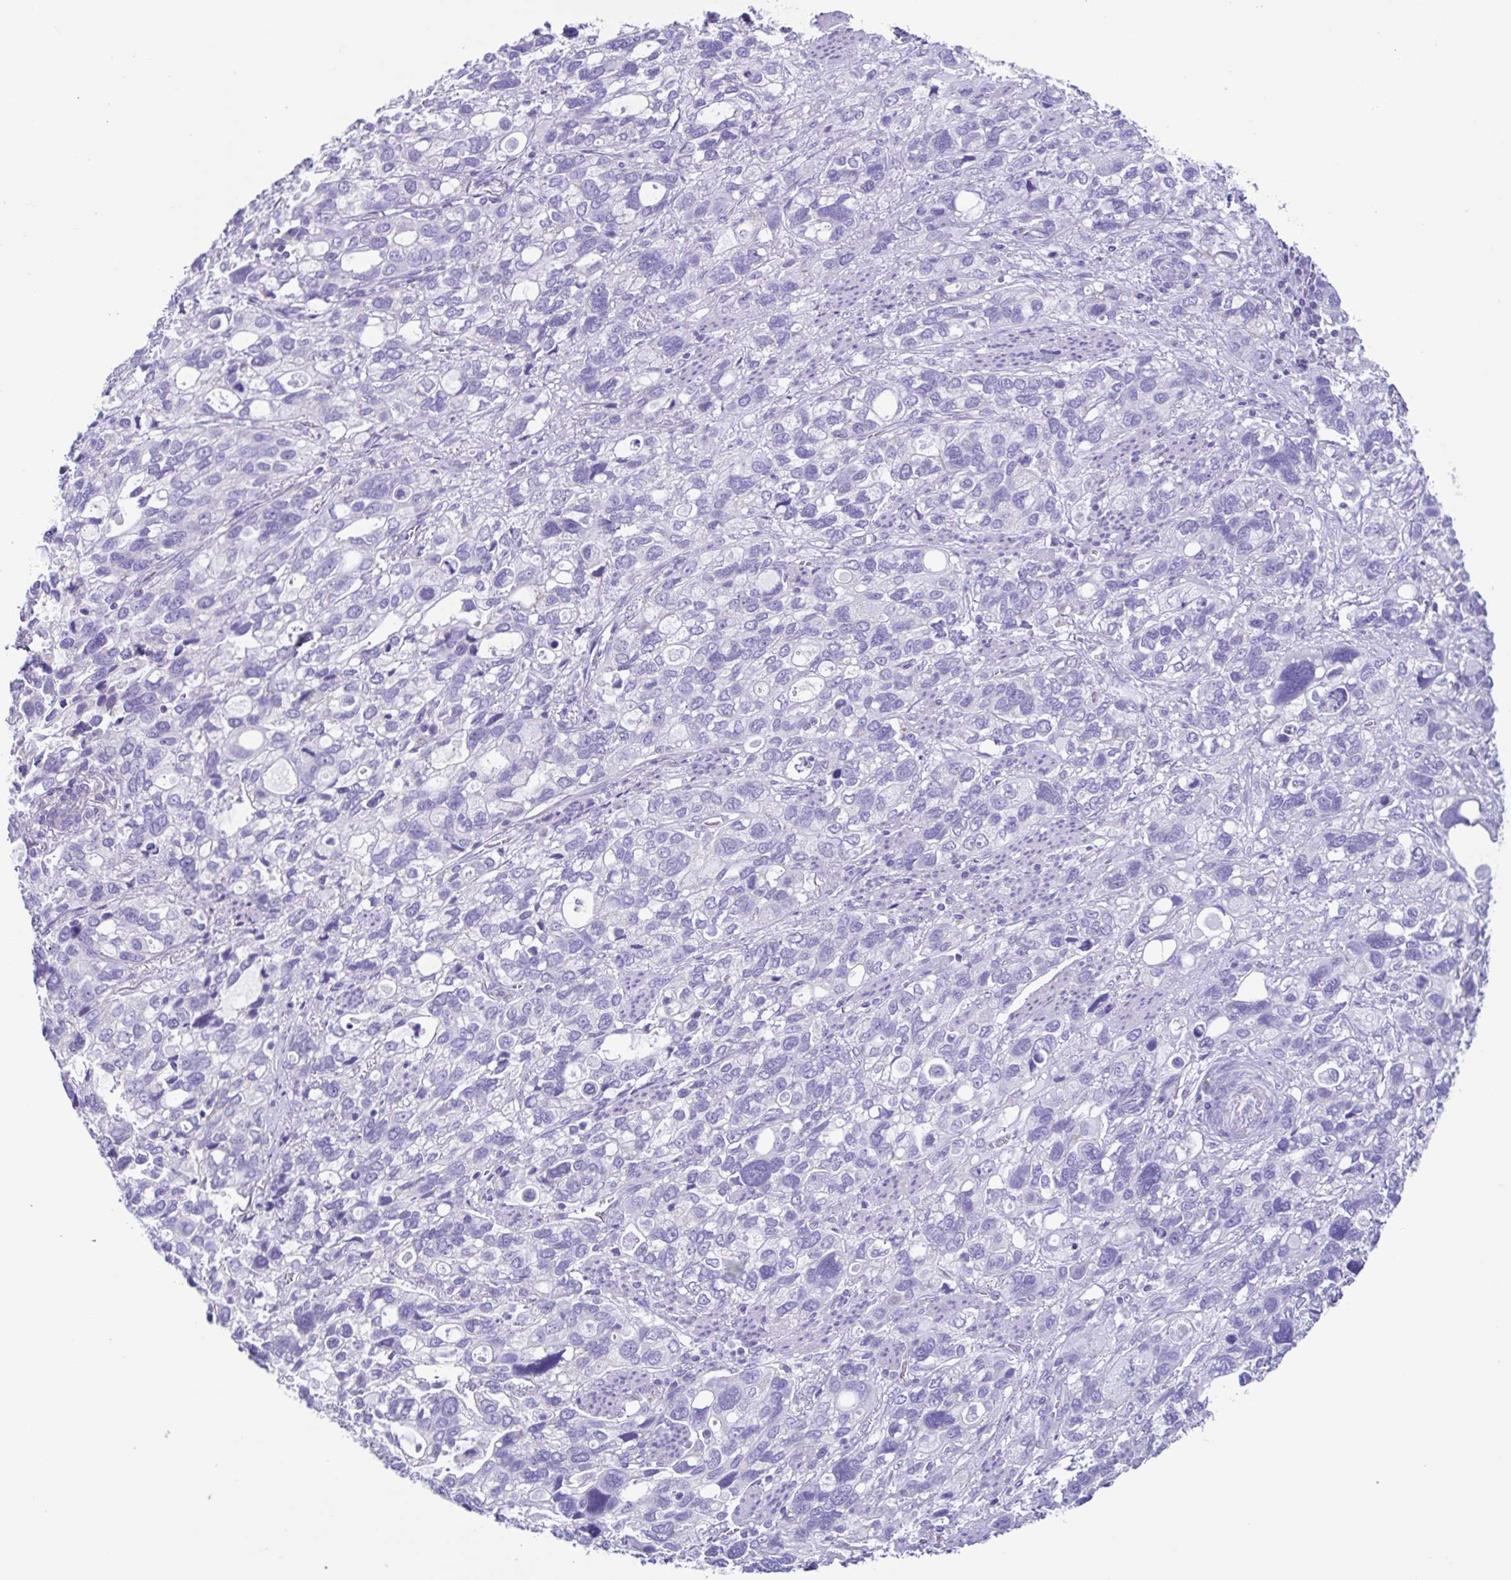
{"staining": {"intensity": "negative", "quantity": "none", "location": "none"}, "tissue": "stomach cancer", "cell_type": "Tumor cells", "image_type": "cancer", "snomed": [{"axis": "morphology", "description": "Adenocarcinoma, NOS"}, {"axis": "topography", "description": "Stomach, upper"}], "caption": "A micrograph of stomach cancer stained for a protein displays no brown staining in tumor cells.", "gene": "ACTRT3", "patient": {"sex": "female", "age": 81}}